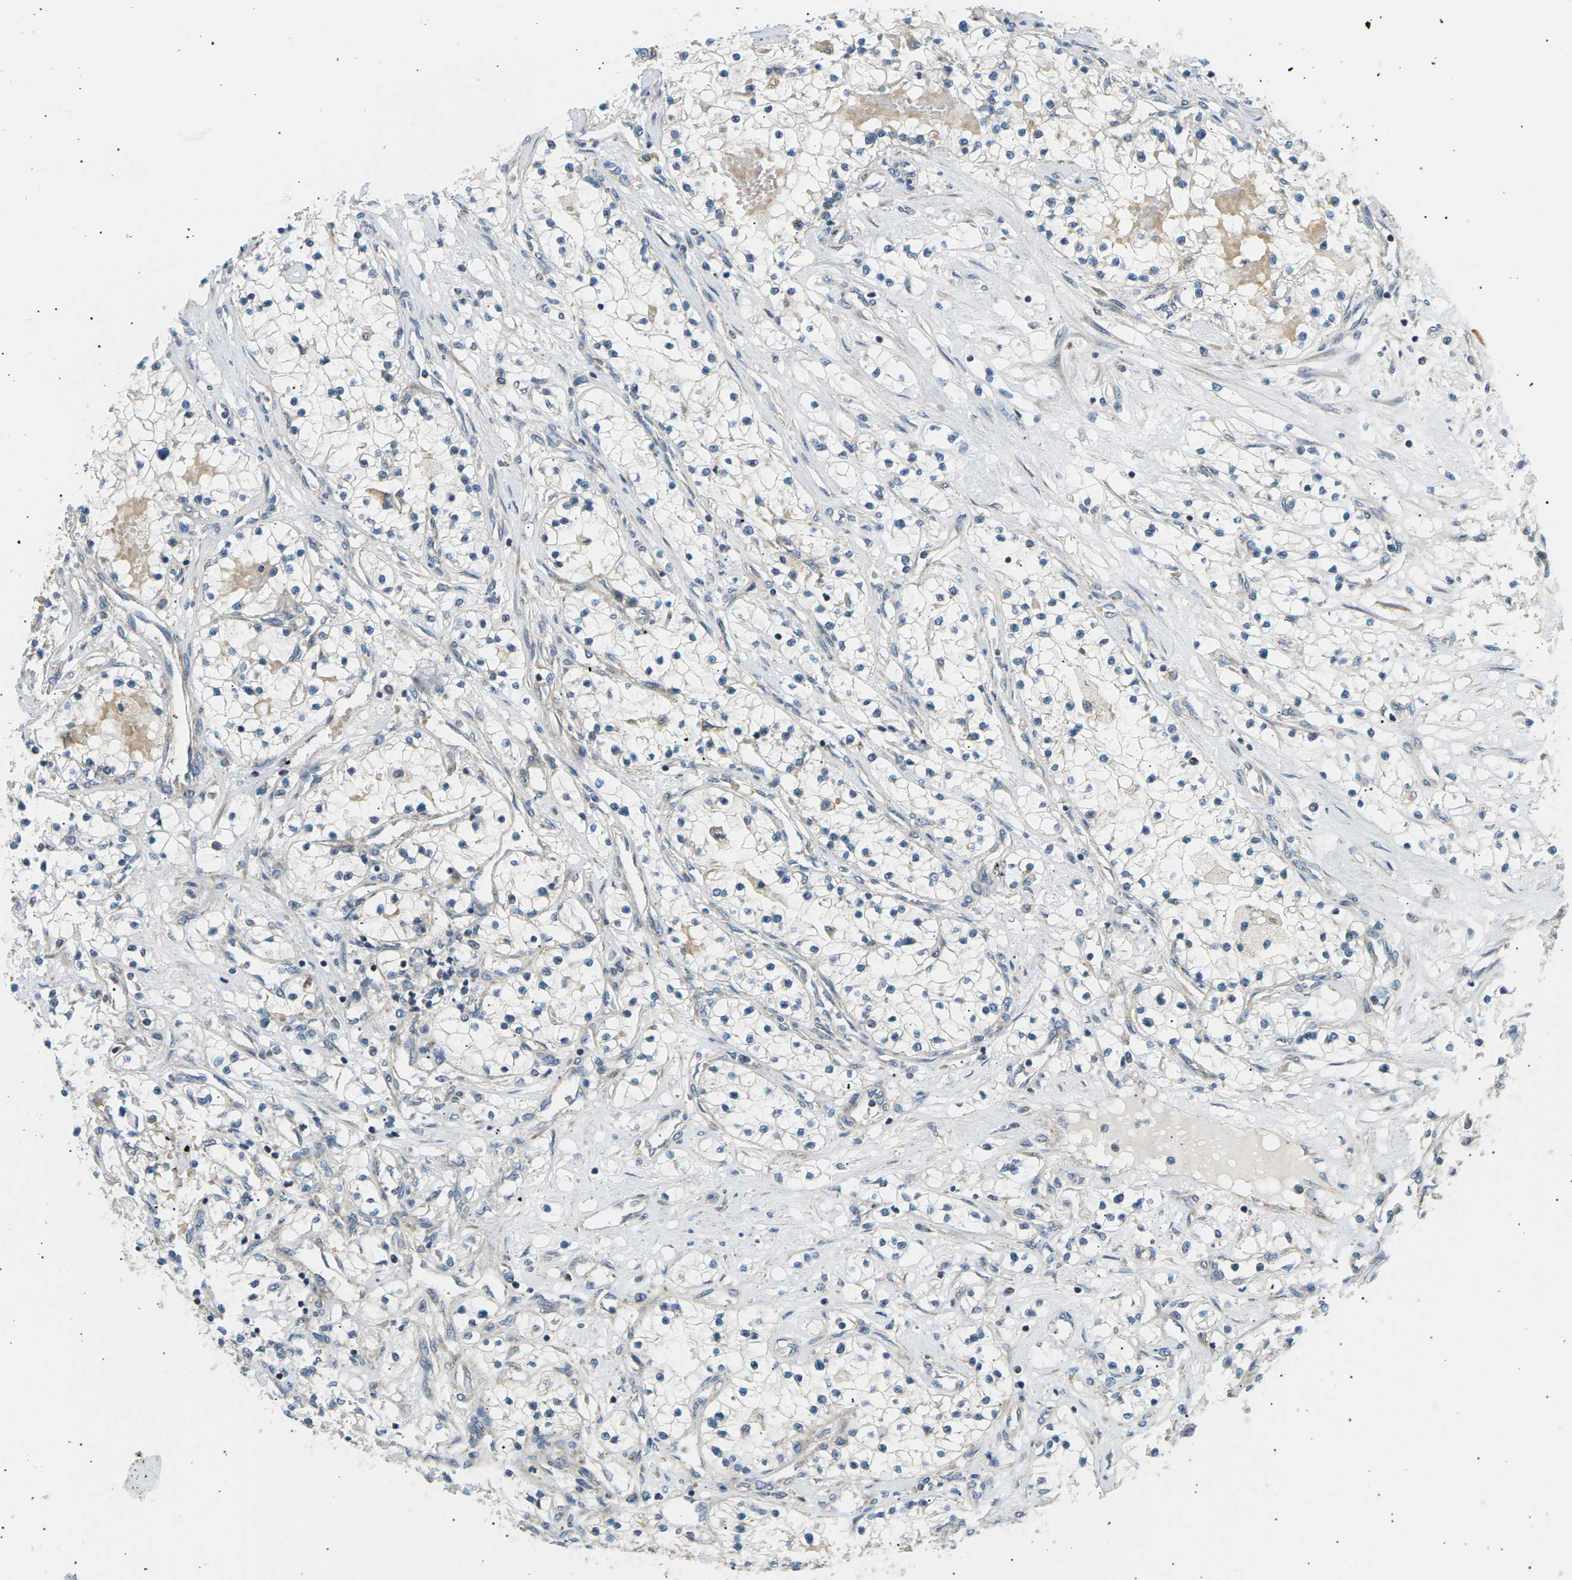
{"staining": {"intensity": "negative", "quantity": "none", "location": "none"}, "tissue": "renal cancer", "cell_type": "Tumor cells", "image_type": "cancer", "snomed": [{"axis": "morphology", "description": "Adenocarcinoma, NOS"}, {"axis": "topography", "description": "Kidney"}], "caption": "Renal cancer (adenocarcinoma) was stained to show a protein in brown. There is no significant positivity in tumor cells.", "gene": "TBC1D8", "patient": {"sex": "male", "age": 68}}